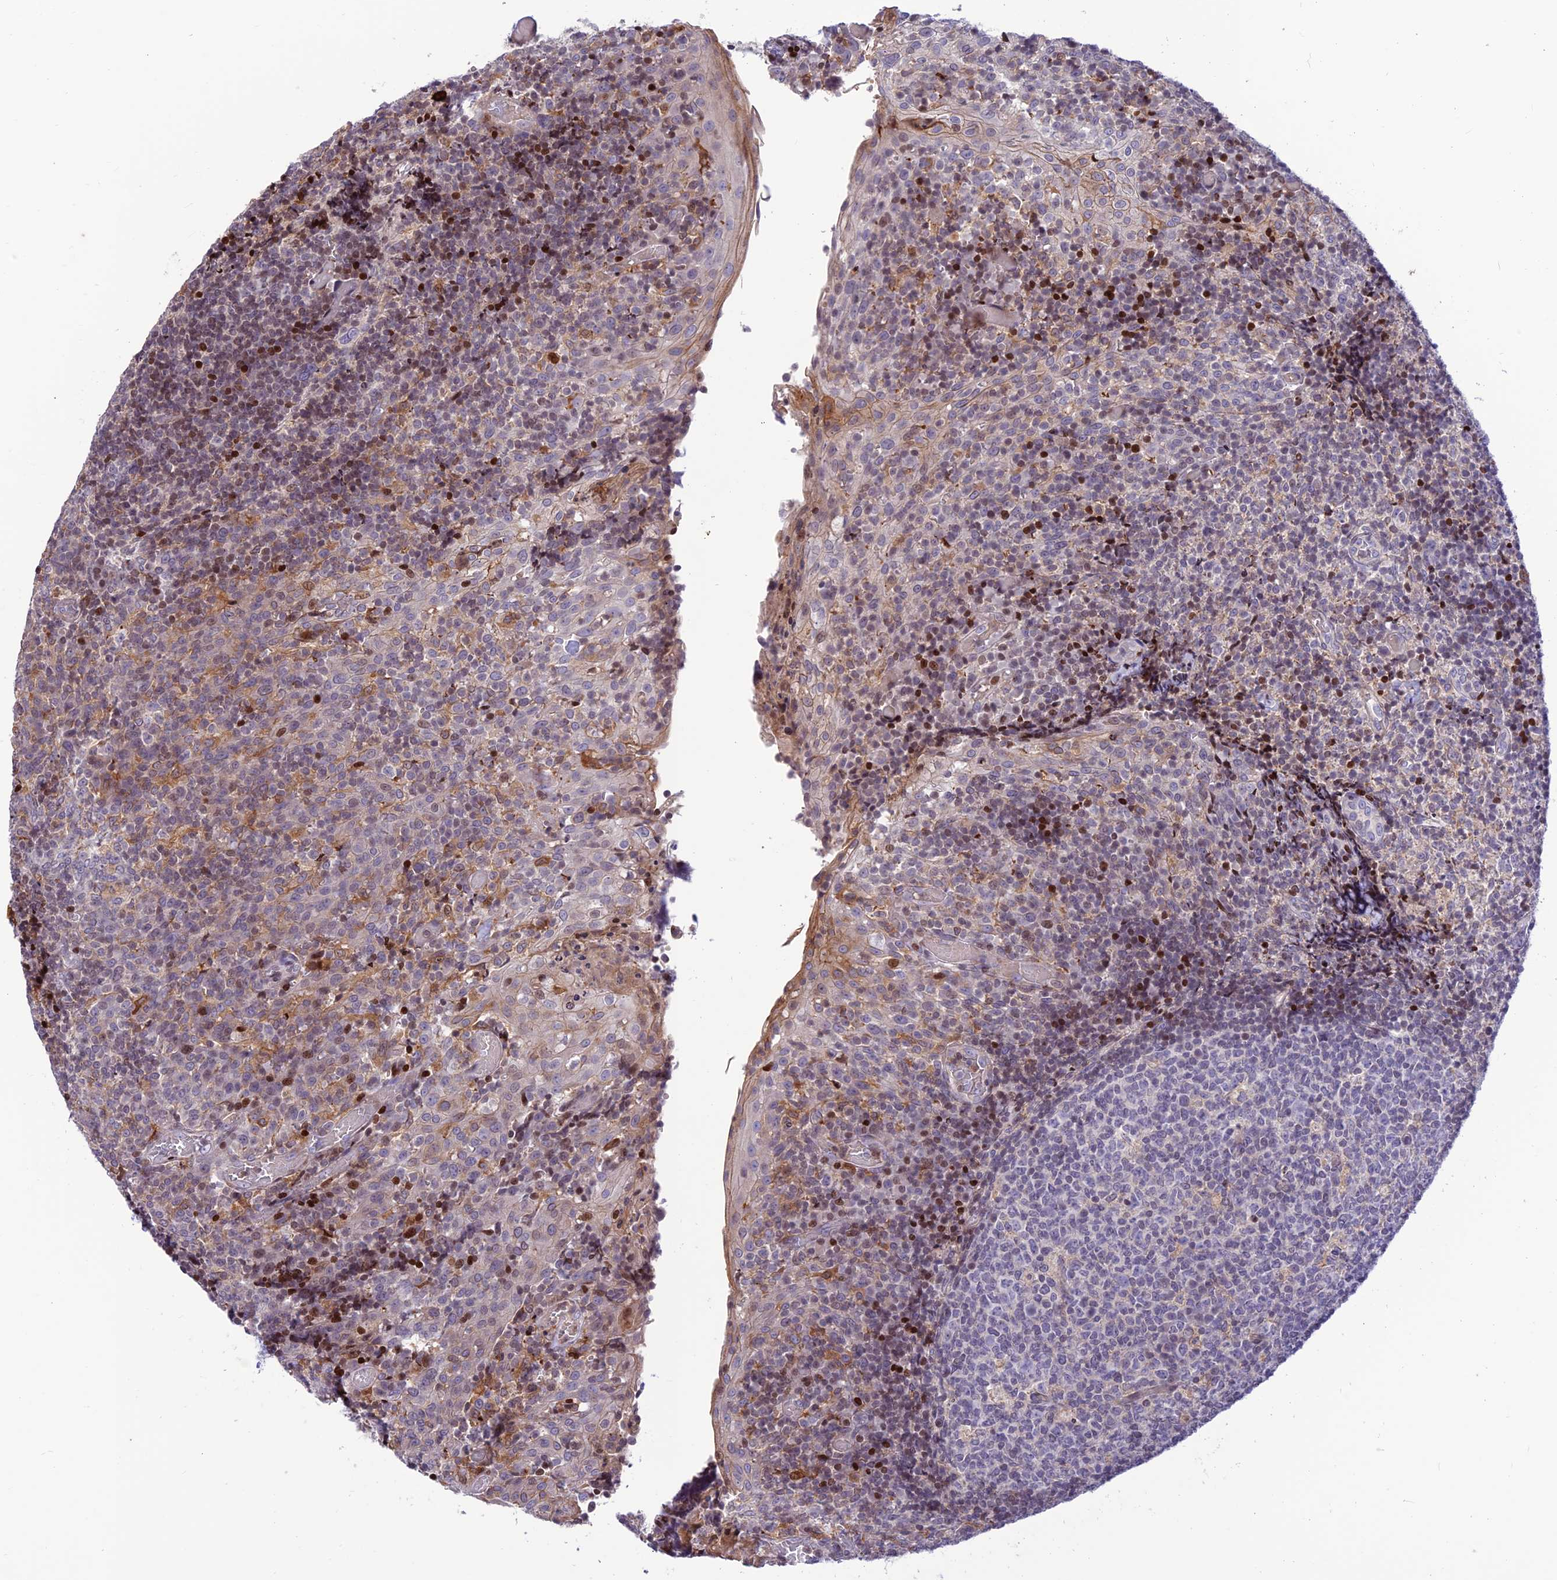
{"staining": {"intensity": "negative", "quantity": "none", "location": "none"}, "tissue": "tonsil", "cell_type": "Germinal center cells", "image_type": "normal", "snomed": [{"axis": "morphology", "description": "Normal tissue, NOS"}, {"axis": "topography", "description": "Tonsil"}], "caption": "This is a micrograph of immunohistochemistry (IHC) staining of benign tonsil, which shows no staining in germinal center cells.", "gene": "FAM186B", "patient": {"sex": "female", "age": 19}}